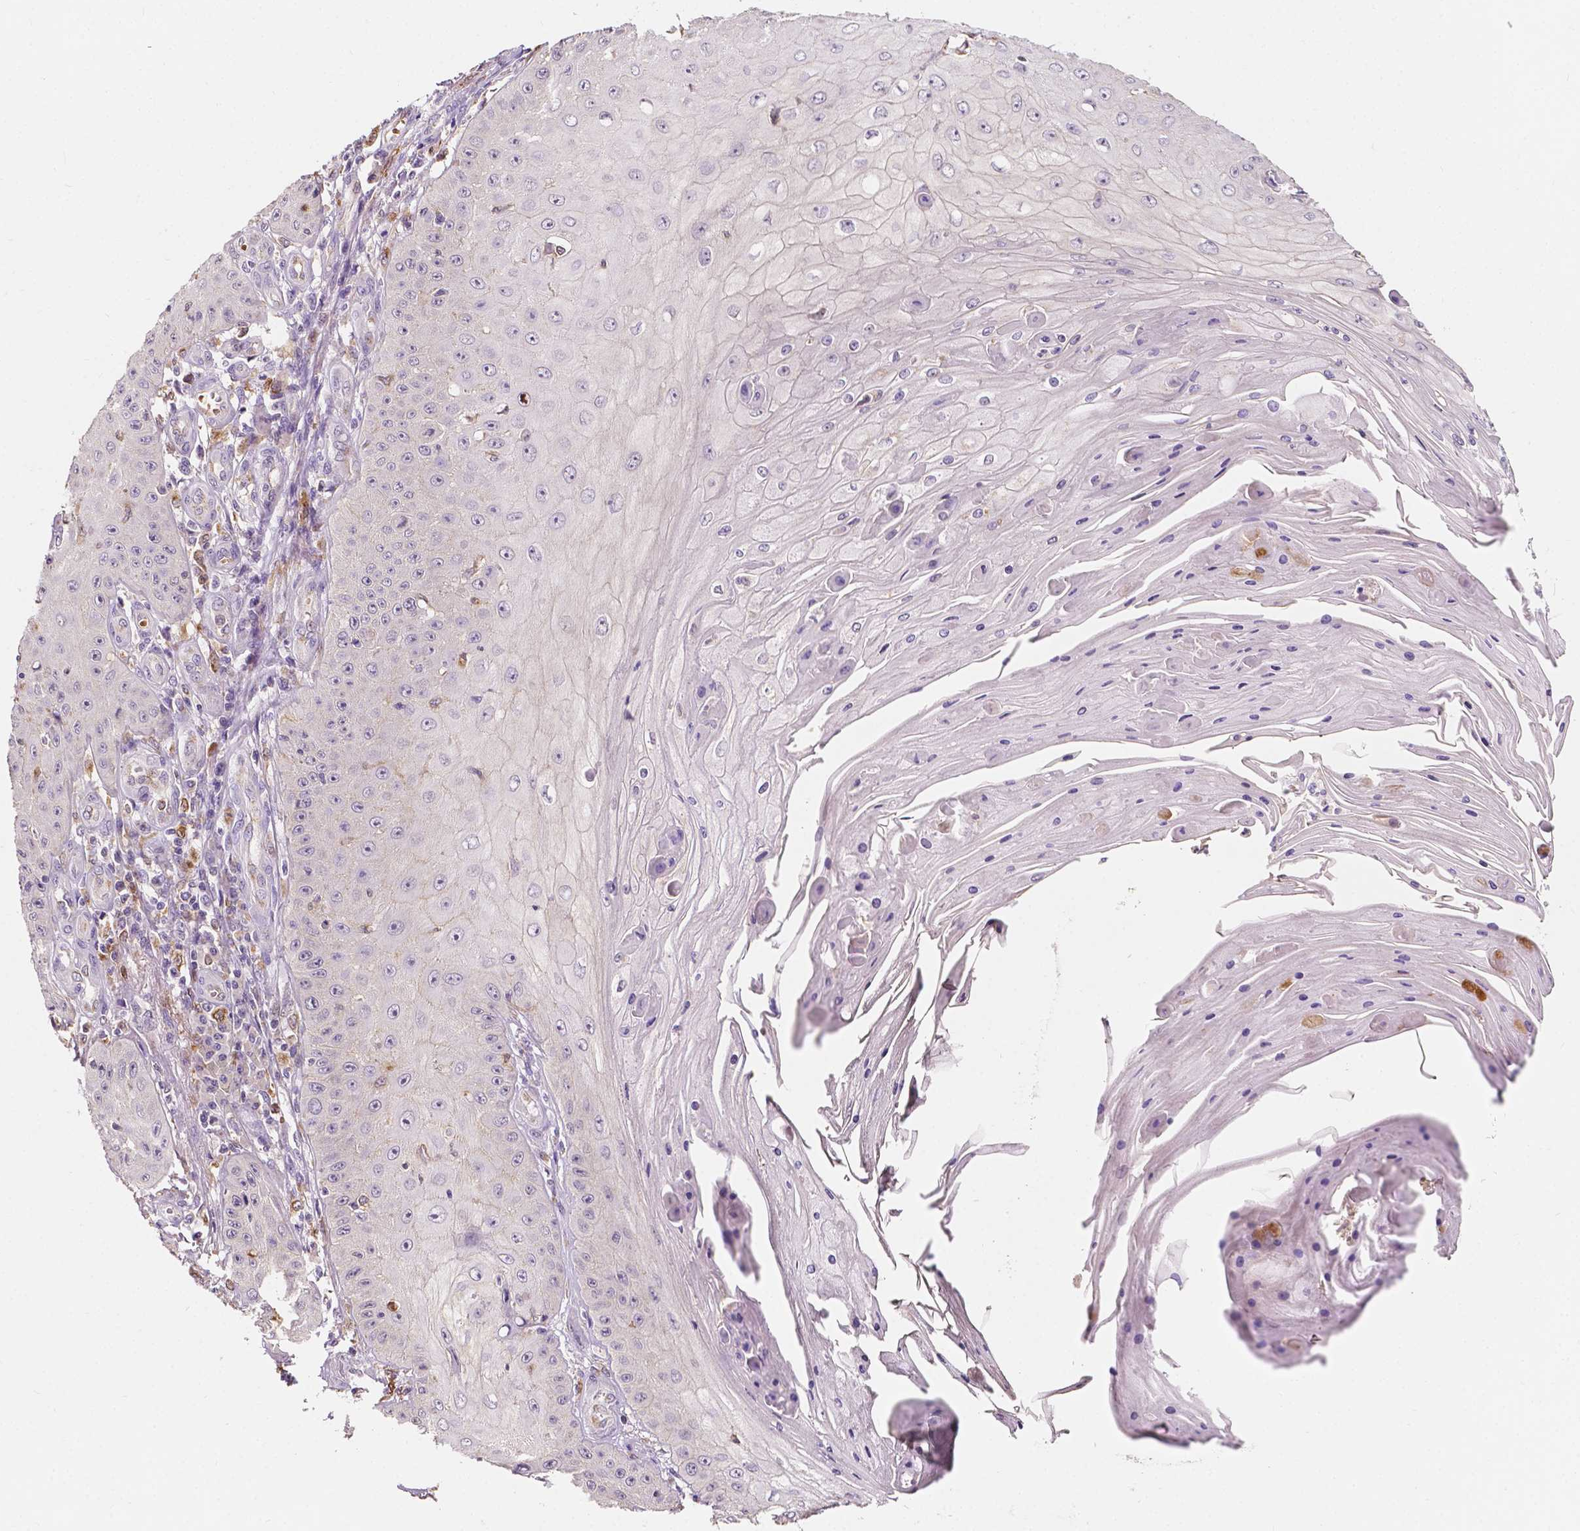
{"staining": {"intensity": "negative", "quantity": "none", "location": "none"}, "tissue": "skin cancer", "cell_type": "Tumor cells", "image_type": "cancer", "snomed": [{"axis": "morphology", "description": "Squamous cell carcinoma, NOS"}, {"axis": "topography", "description": "Skin"}], "caption": "Protein analysis of skin cancer shows no significant expression in tumor cells.", "gene": "SLC22A4", "patient": {"sex": "male", "age": 70}}